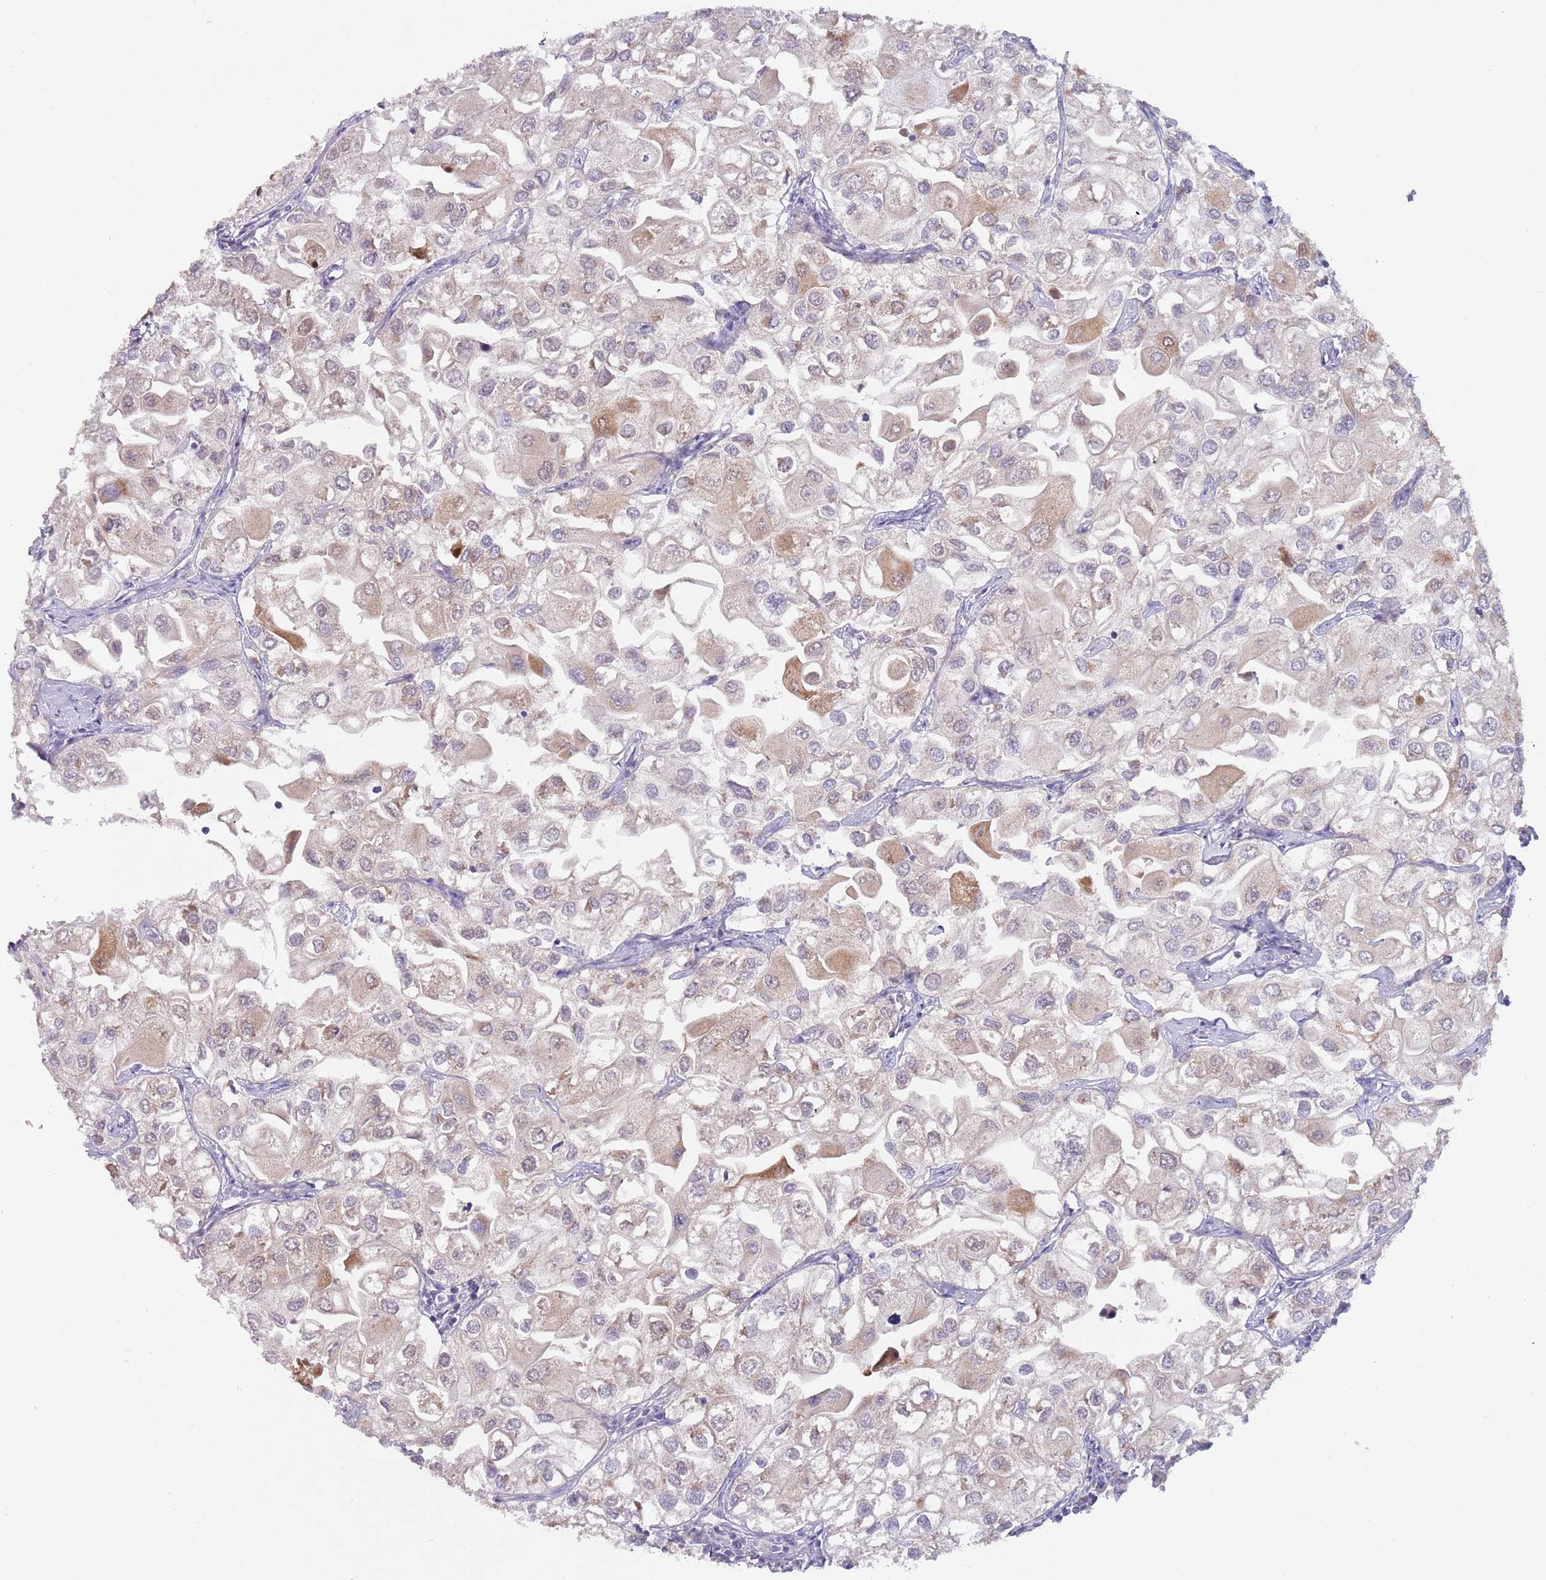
{"staining": {"intensity": "moderate", "quantity": "<25%", "location": "cytoplasmic/membranous"}, "tissue": "urothelial cancer", "cell_type": "Tumor cells", "image_type": "cancer", "snomed": [{"axis": "morphology", "description": "Urothelial carcinoma, High grade"}, {"axis": "topography", "description": "Urinary bladder"}], "caption": "Human urothelial cancer stained with a brown dye reveals moderate cytoplasmic/membranous positive staining in about <25% of tumor cells.", "gene": "TIMM13", "patient": {"sex": "male", "age": 64}}